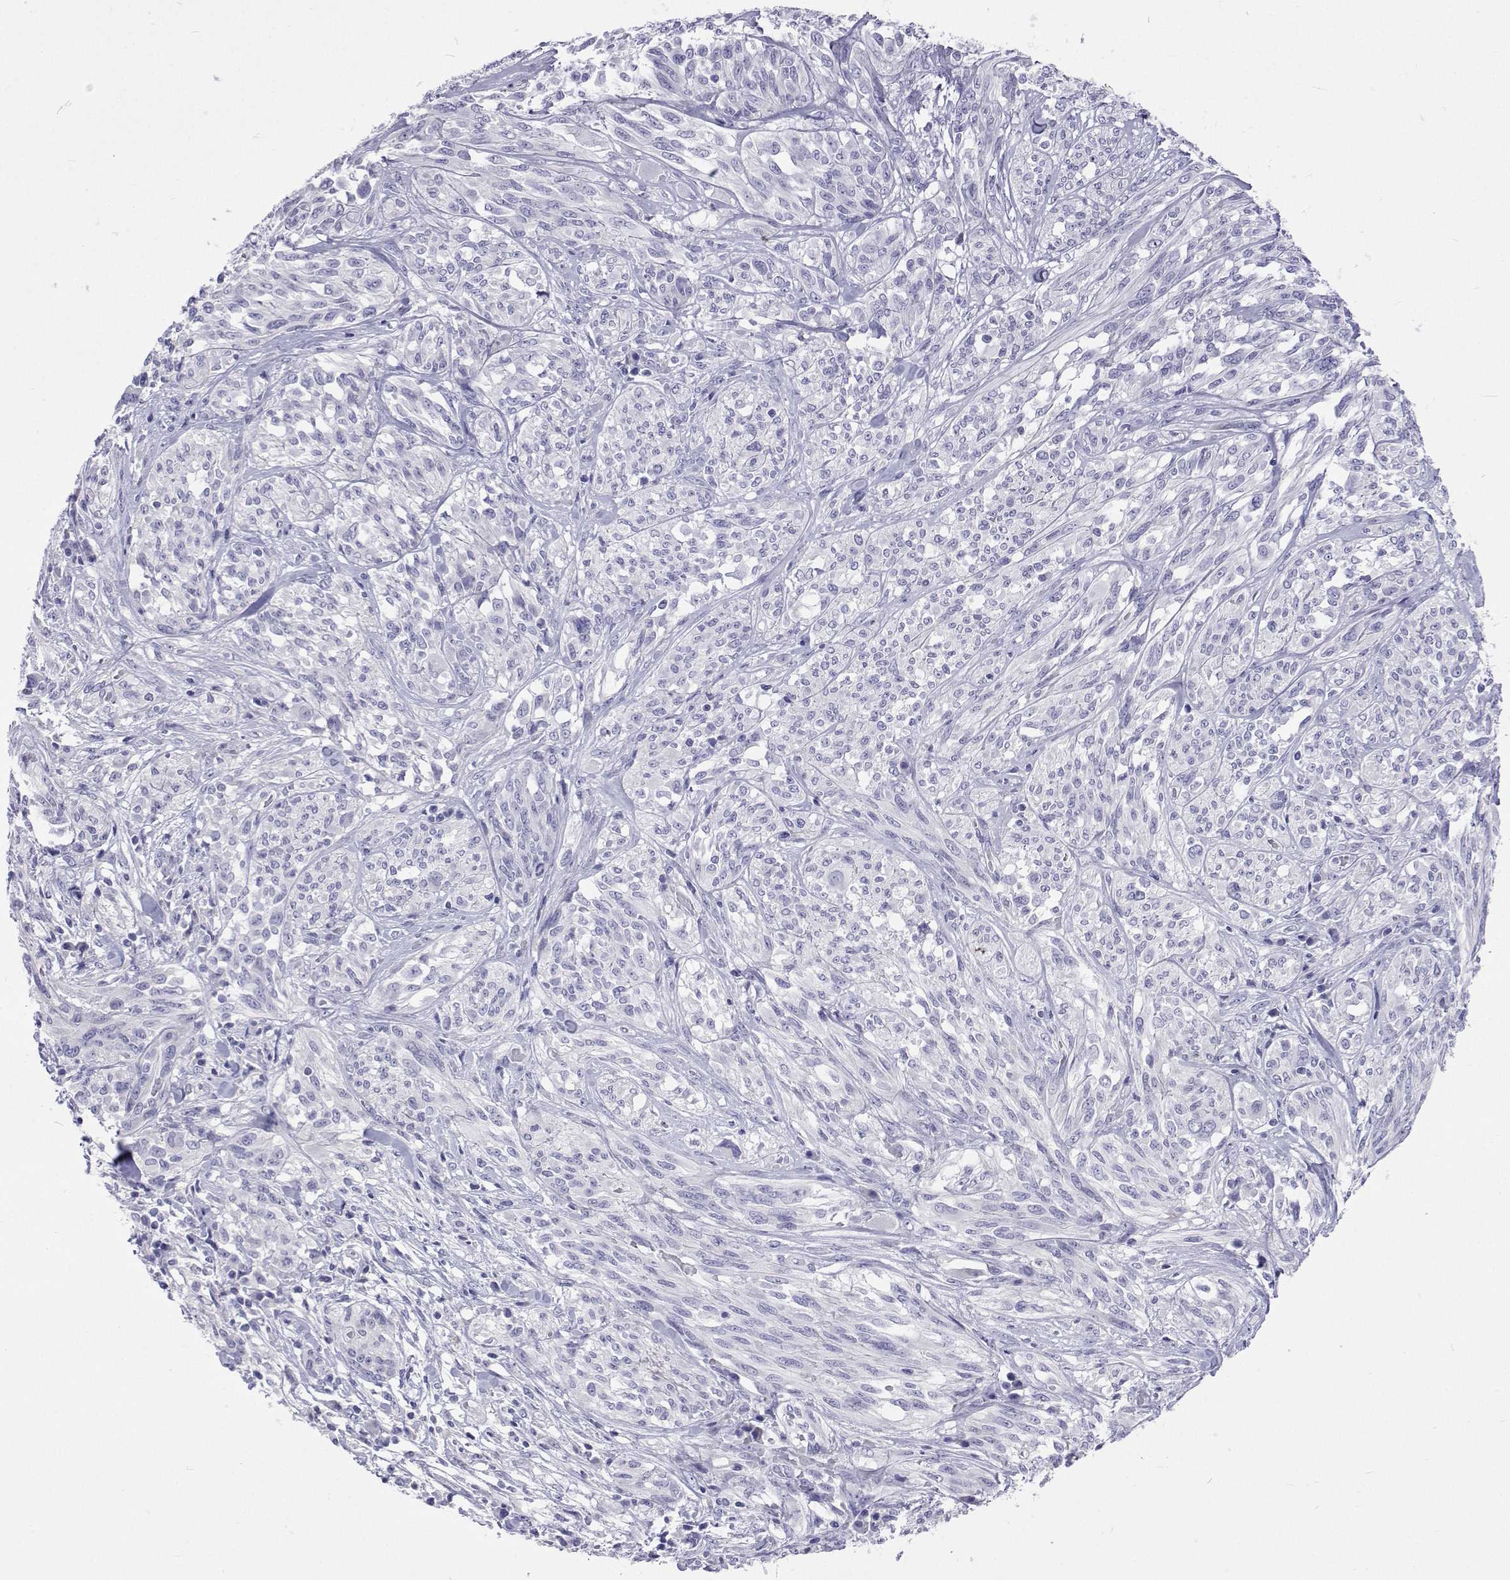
{"staining": {"intensity": "negative", "quantity": "none", "location": "none"}, "tissue": "melanoma", "cell_type": "Tumor cells", "image_type": "cancer", "snomed": [{"axis": "morphology", "description": "Malignant melanoma, NOS"}, {"axis": "topography", "description": "Skin"}], "caption": "This micrograph is of malignant melanoma stained with immunohistochemistry to label a protein in brown with the nuclei are counter-stained blue. There is no expression in tumor cells.", "gene": "UMODL1", "patient": {"sex": "female", "age": 91}}